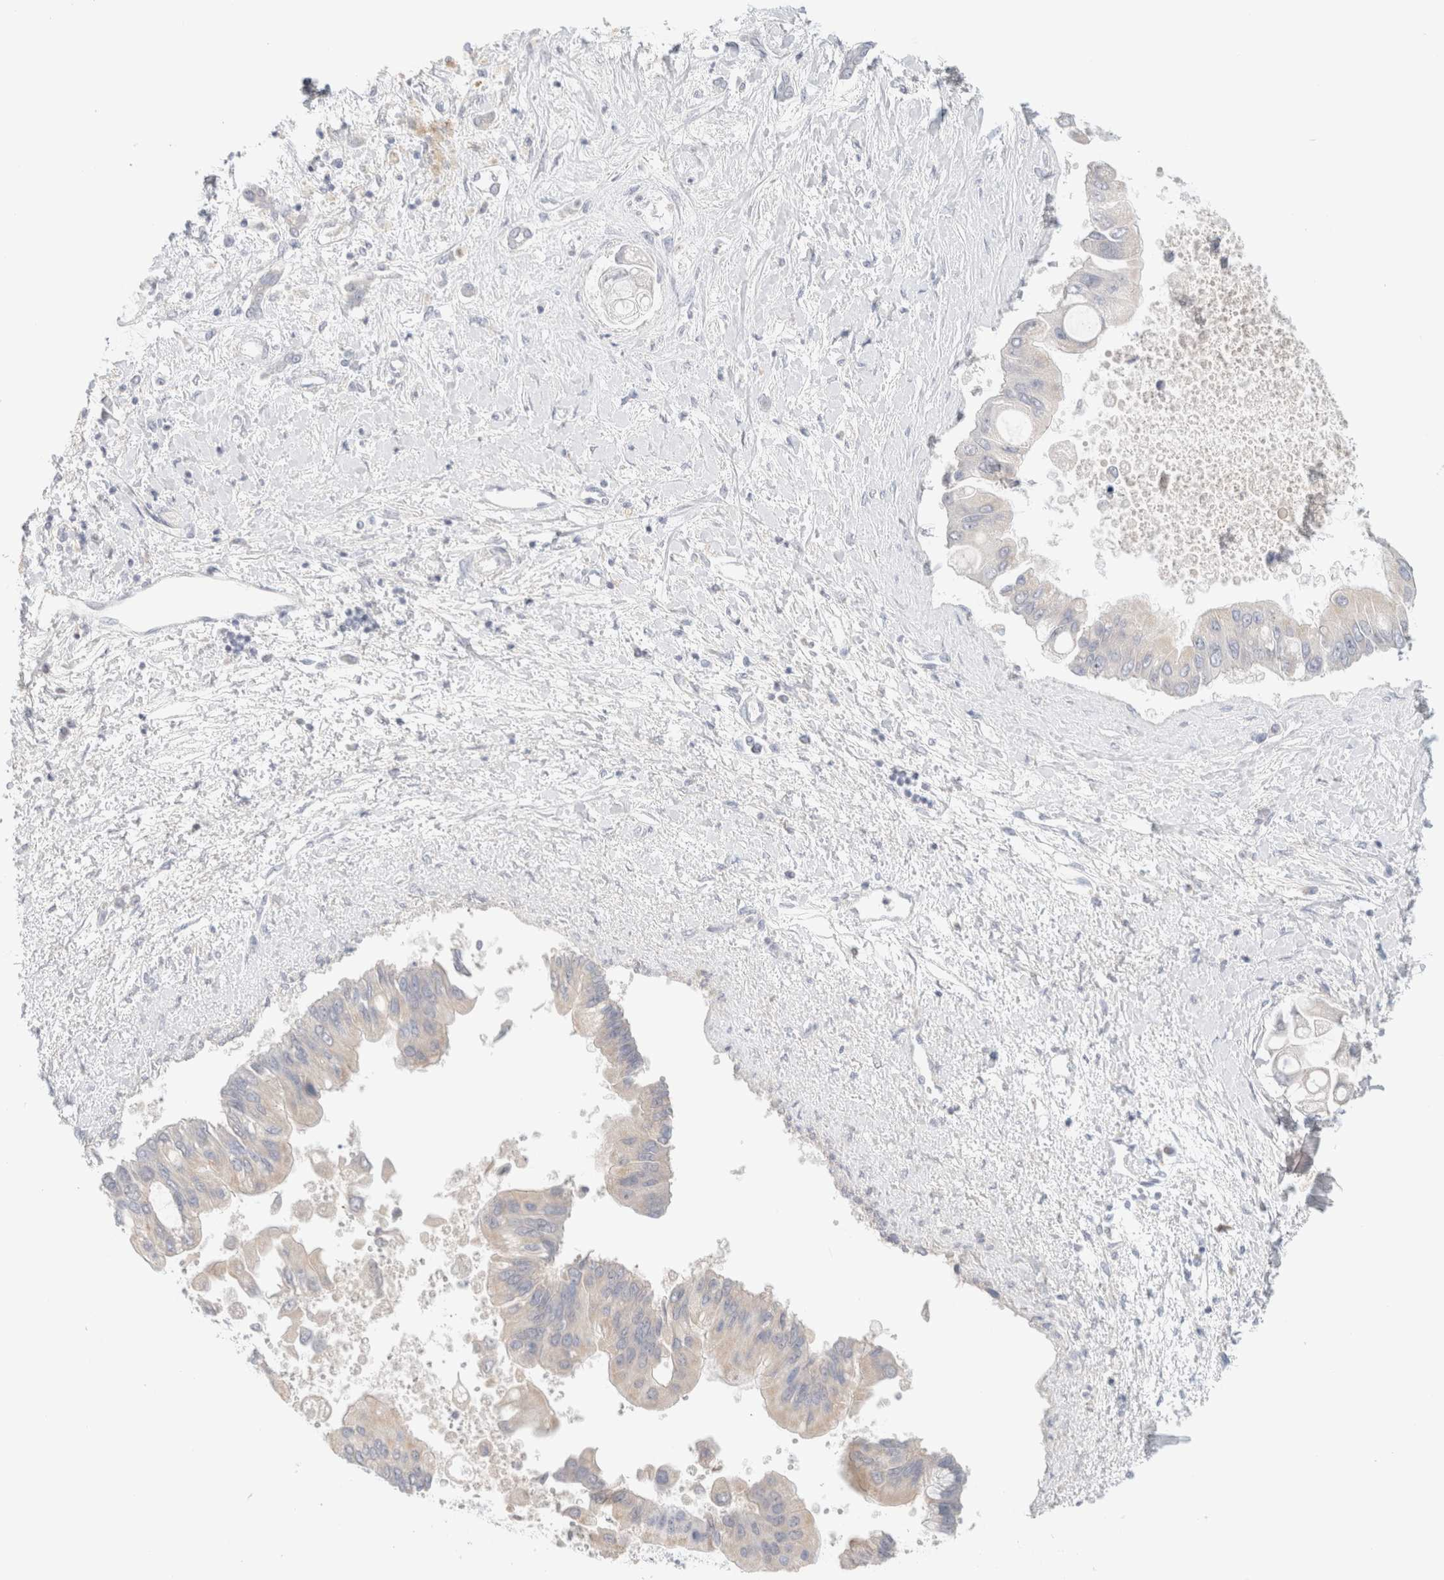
{"staining": {"intensity": "weak", "quantity": "<25%", "location": "cytoplasmic/membranous"}, "tissue": "liver cancer", "cell_type": "Tumor cells", "image_type": "cancer", "snomed": [{"axis": "morphology", "description": "Cholangiocarcinoma"}, {"axis": "topography", "description": "Liver"}], "caption": "Immunohistochemical staining of liver cancer reveals no significant expression in tumor cells.", "gene": "HEXD", "patient": {"sex": "male", "age": 50}}